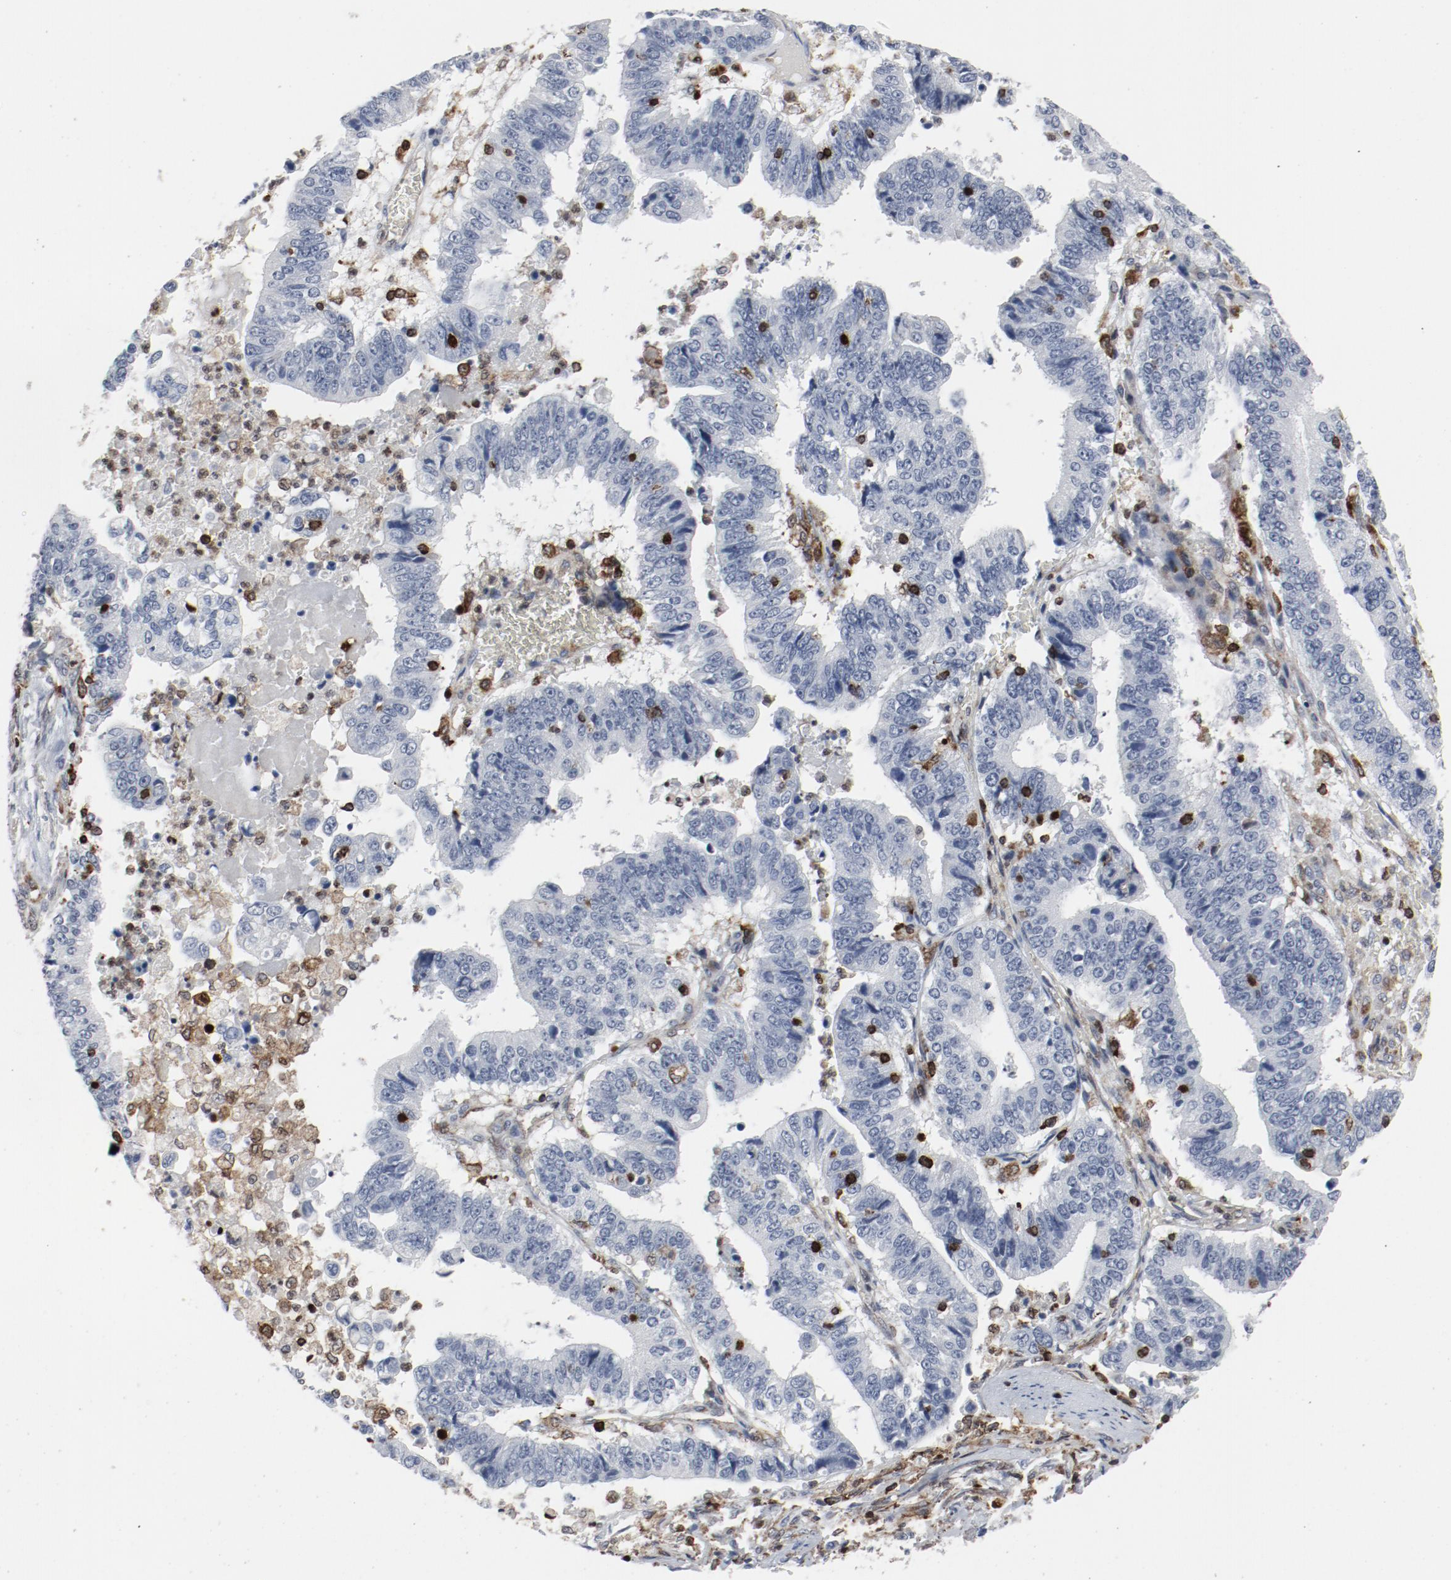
{"staining": {"intensity": "negative", "quantity": "none", "location": "none"}, "tissue": "stomach cancer", "cell_type": "Tumor cells", "image_type": "cancer", "snomed": [{"axis": "morphology", "description": "Adenocarcinoma, NOS"}, {"axis": "topography", "description": "Stomach, upper"}], "caption": "DAB (3,3'-diaminobenzidine) immunohistochemical staining of human stomach cancer shows no significant positivity in tumor cells.", "gene": "LCP2", "patient": {"sex": "female", "age": 50}}